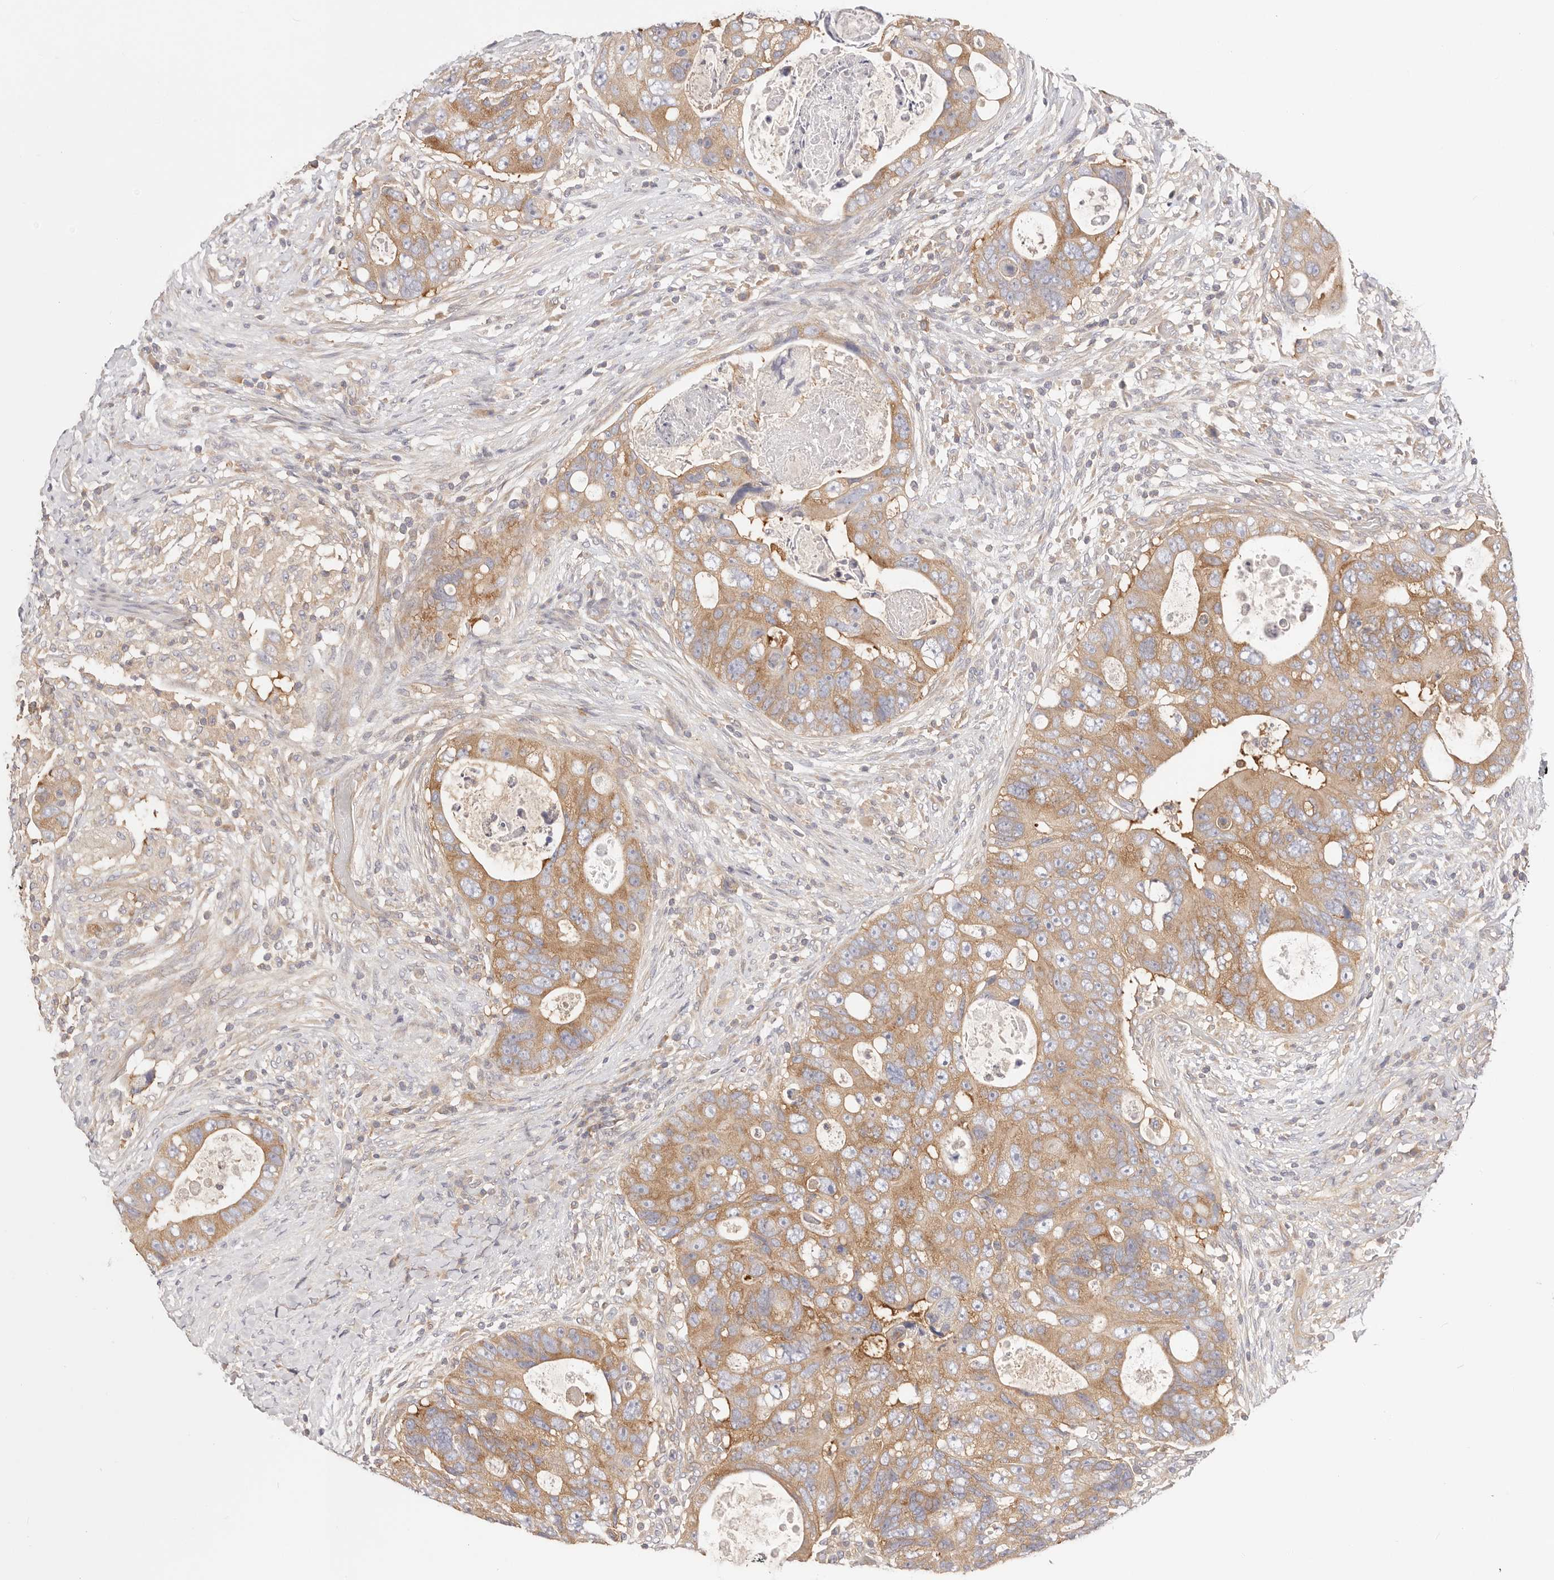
{"staining": {"intensity": "strong", "quantity": ">75%", "location": "cytoplasmic/membranous"}, "tissue": "colorectal cancer", "cell_type": "Tumor cells", "image_type": "cancer", "snomed": [{"axis": "morphology", "description": "Adenocarcinoma, NOS"}, {"axis": "topography", "description": "Rectum"}], "caption": "Immunohistochemistry (IHC) of human colorectal cancer (adenocarcinoma) displays high levels of strong cytoplasmic/membranous expression in about >75% of tumor cells.", "gene": "KCMF1", "patient": {"sex": "male", "age": 59}}